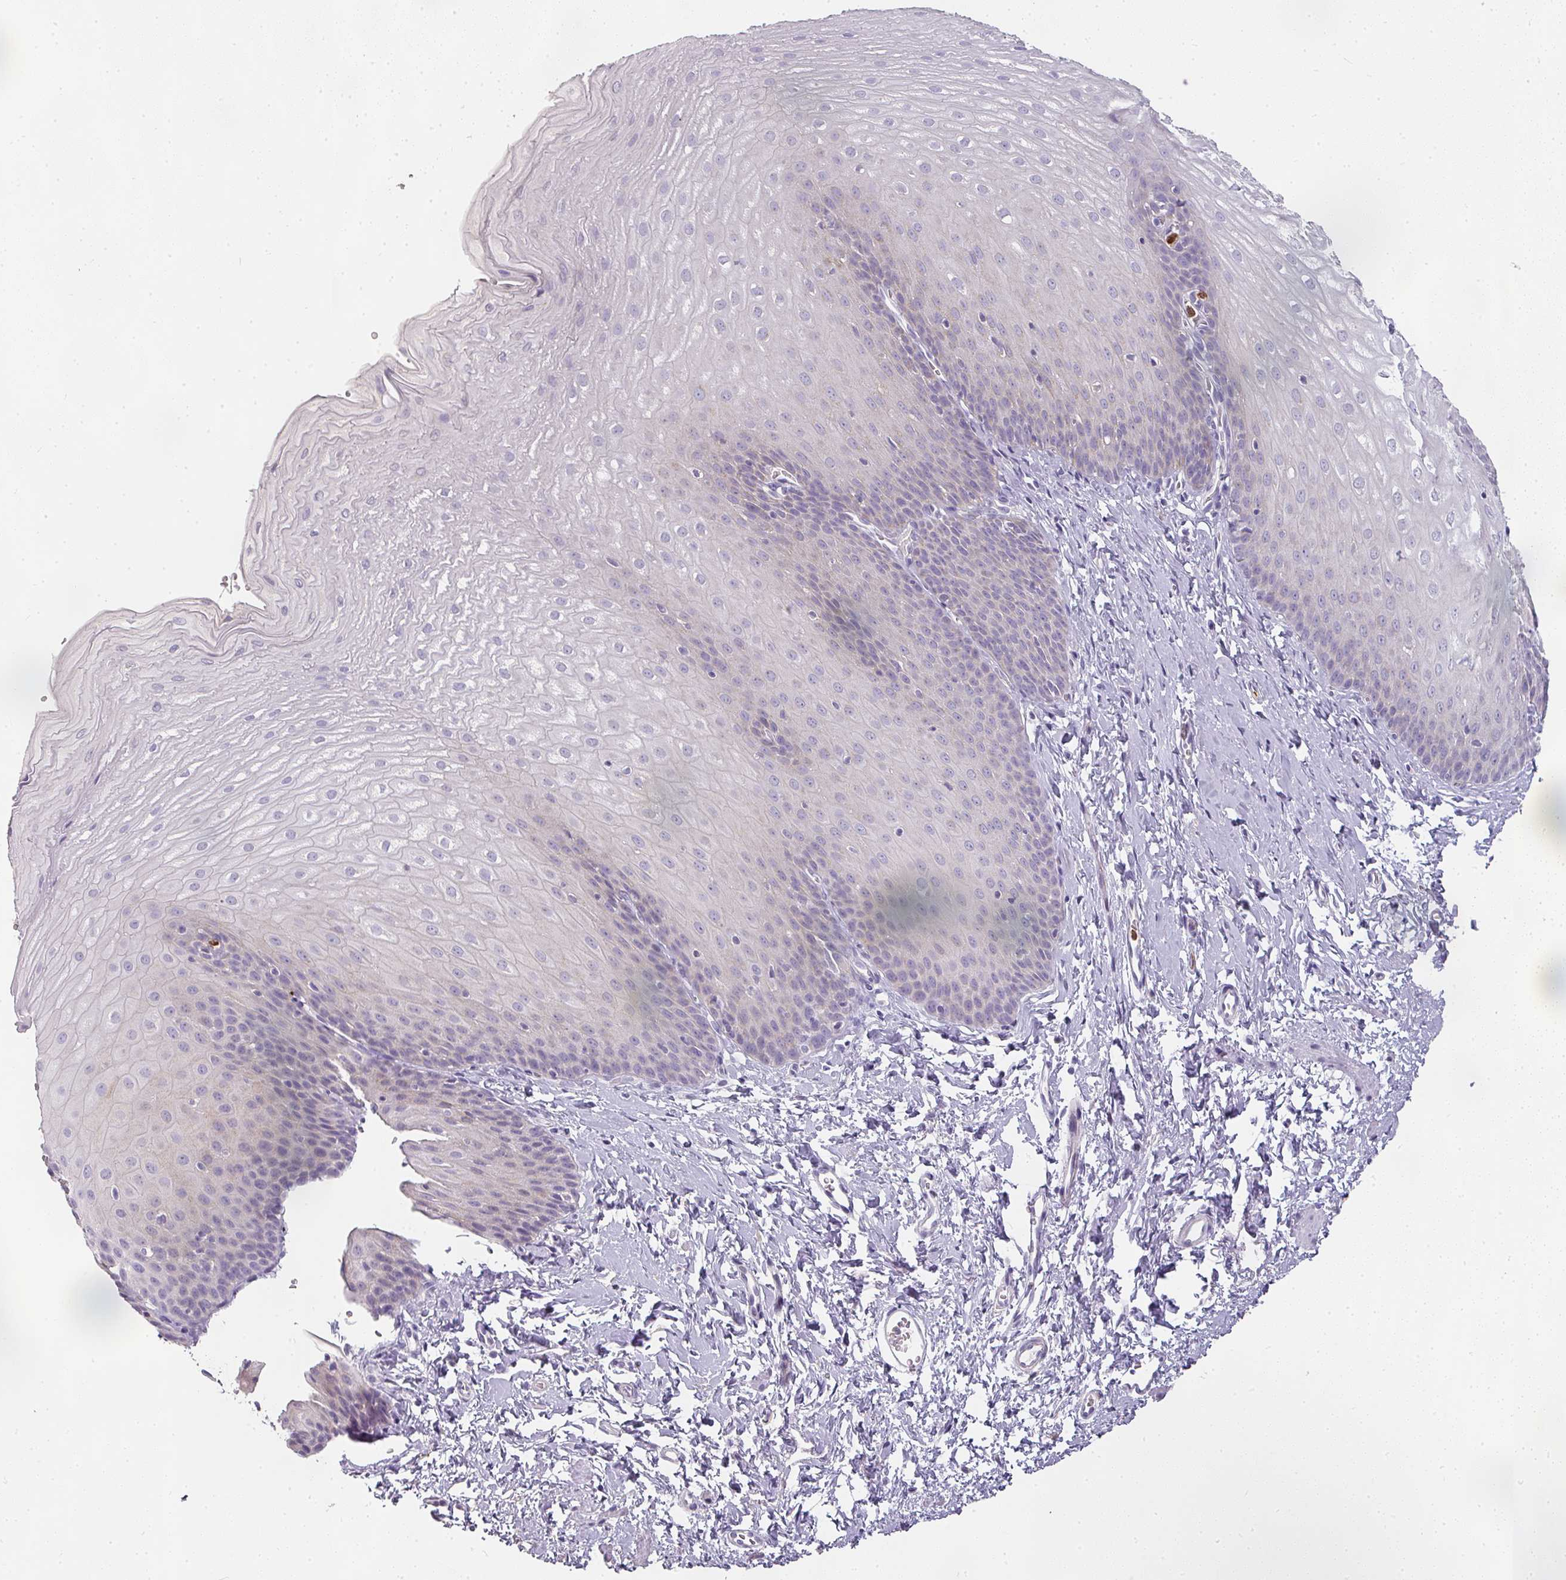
{"staining": {"intensity": "weak", "quantity": "25%-75%", "location": "cytoplasmic/membranous"}, "tissue": "esophagus", "cell_type": "Squamous epithelial cells", "image_type": "normal", "snomed": [{"axis": "morphology", "description": "Normal tissue, NOS"}, {"axis": "topography", "description": "Esophagus"}], "caption": "Esophagus stained for a protein demonstrates weak cytoplasmic/membranous positivity in squamous epithelial cells. (Stains: DAB in brown, nuclei in blue, Microscopy: brightfield microscopy at high magnification).", "gene": "CAMP", "patient": {"sex": "male", "age": 70}}